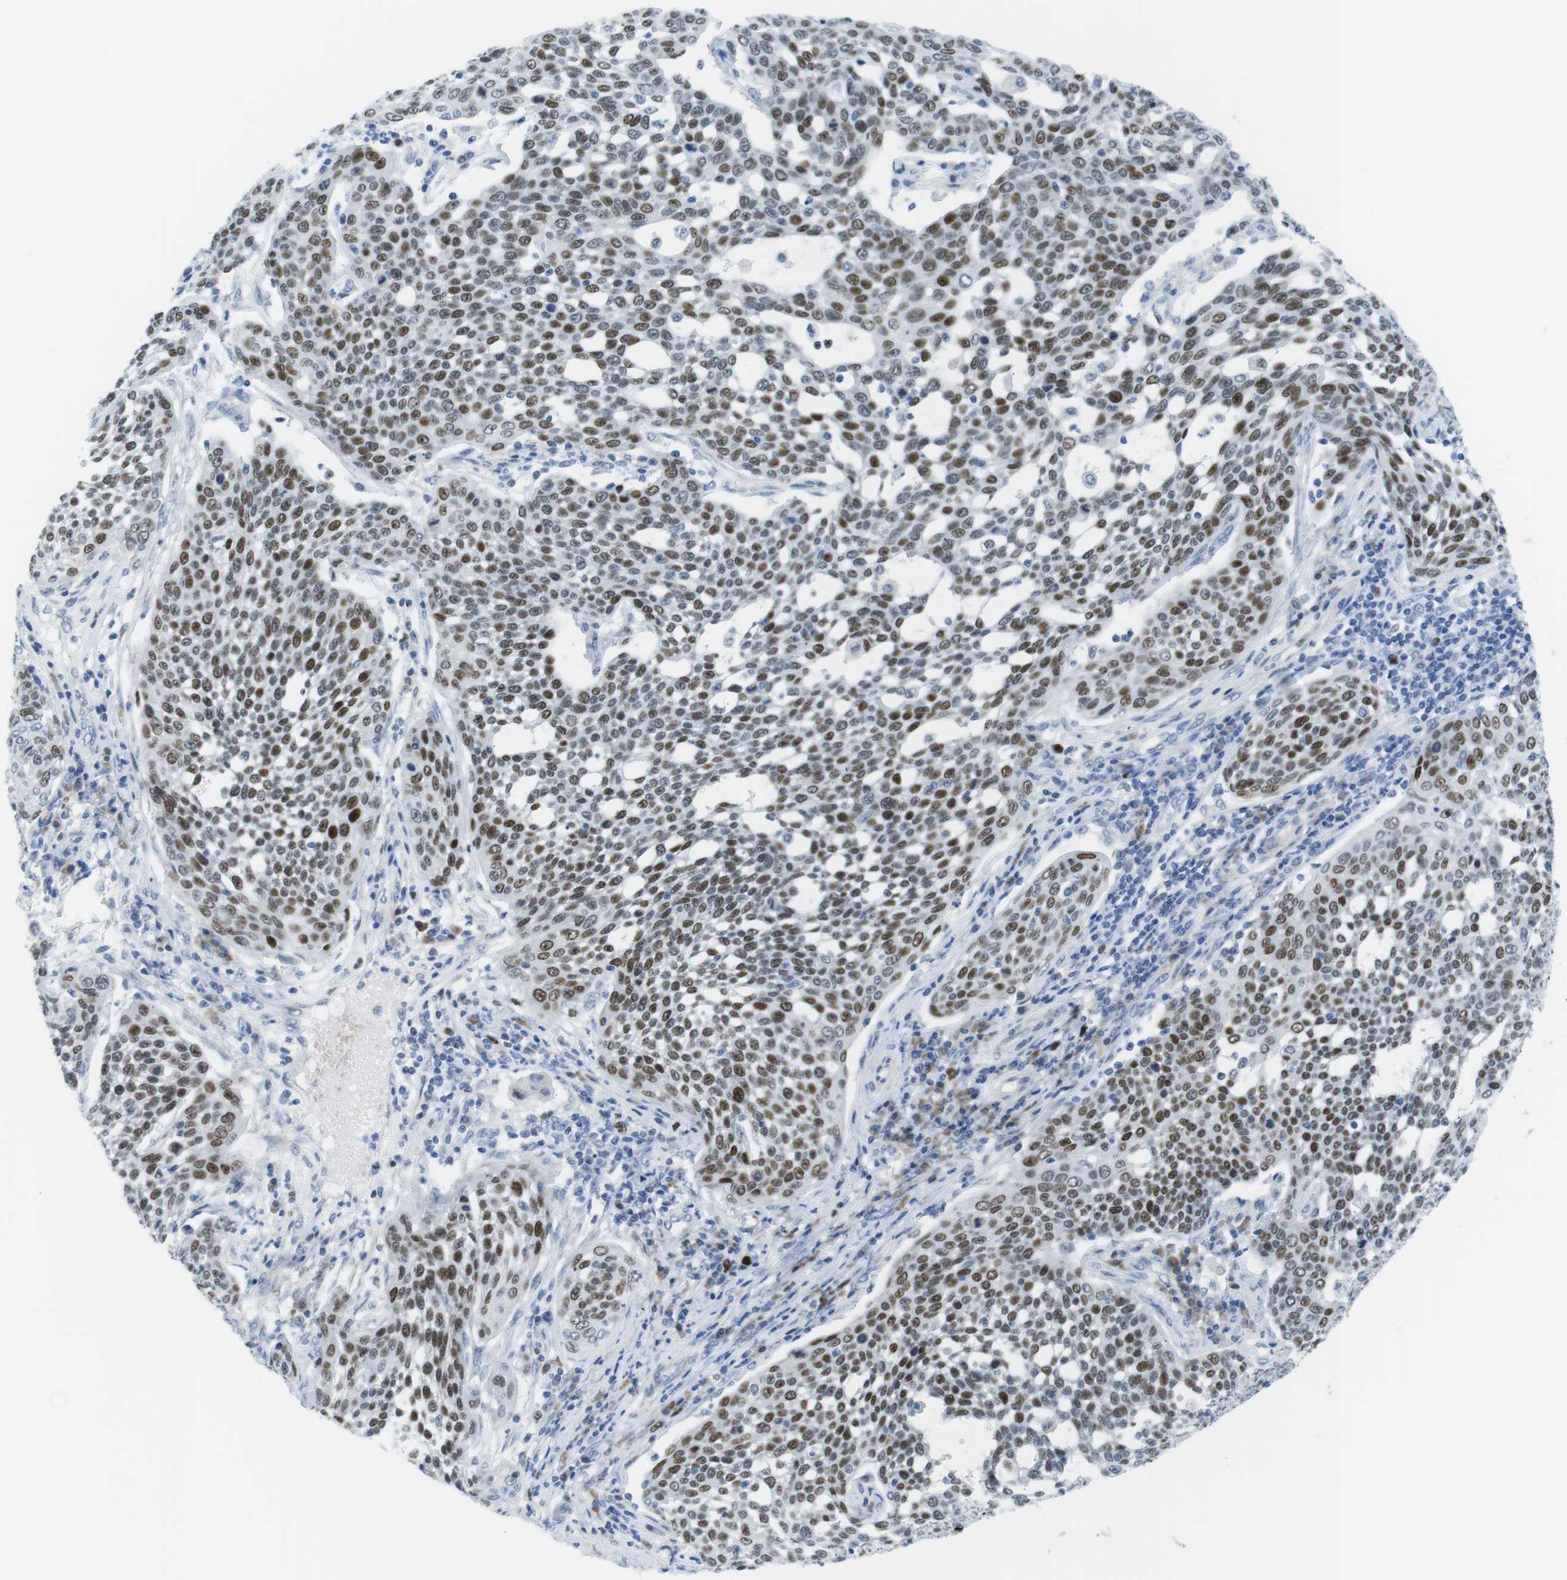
{"staining": {"intensity": "moderate", "quantity": ">75%", "location": "nuclear"}, "tissue": "cervical cancer", "cell_type": "Tumor cells", "image_type": "cancer", "snomed": [{"axis": "morphology", "description": "Squamous cell carcinoma, NOS"}, {"axis": "topography", "description": "Cervix"}], "caption": "Cervical cancer stained for a protein (brown) exhibits moderate nuclear positive expression in approximately >75% of tumor cells.", "gene": "CHAF1A", "patient": {"sex": "female", "age": 34}}